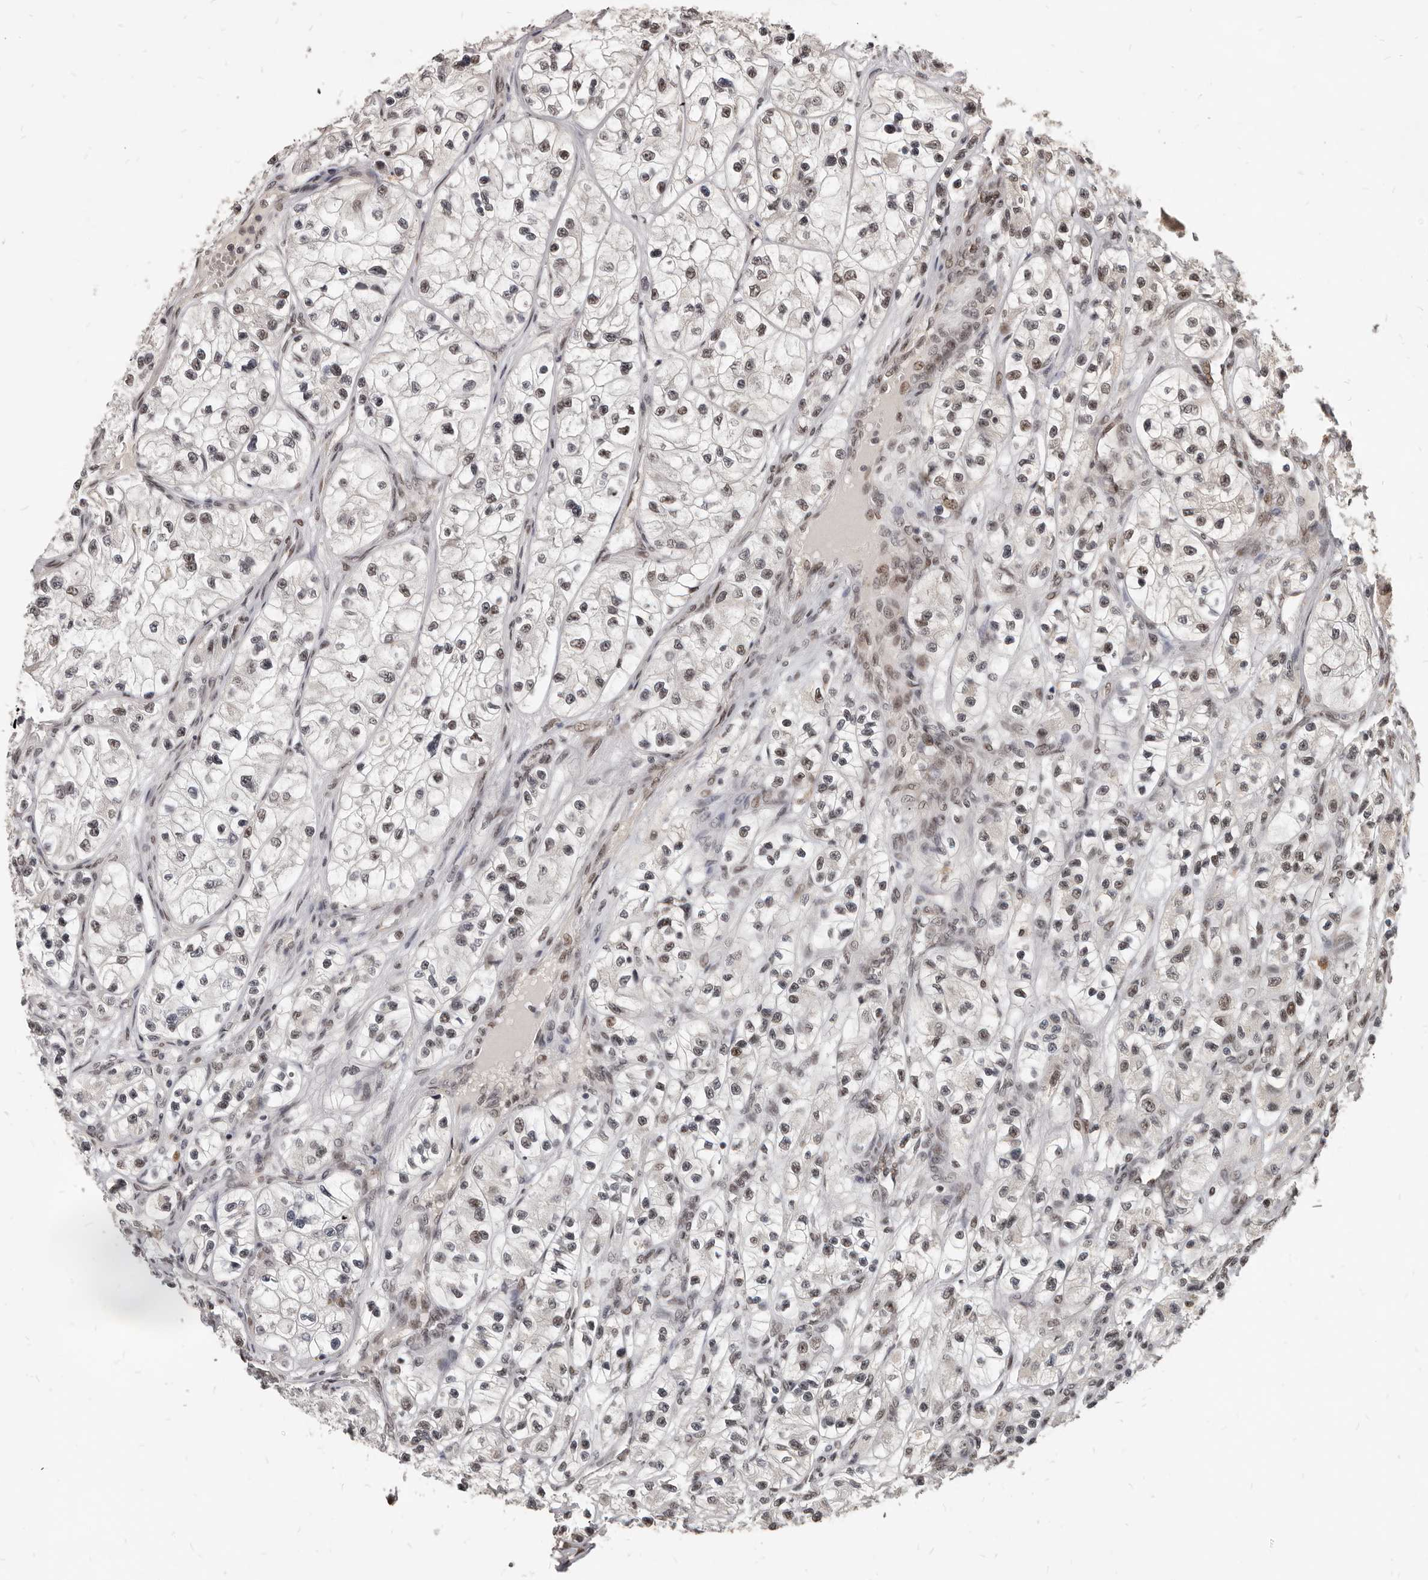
{"staining": {"intensity": "moderate", "quantity": "25%-75%", "location": "nuclear"}, "tissue": "renal cancer", "cell_type": "Tumor cells", "image_type": "cancer", "snomed": [{"axis": "morphology", "description": "Adenocarcinoma, NOS"}, {"axis": "topography", "description": "Kidney"}], "caption": "This image demonstrates renal cancer stained with immunohistochemistry to label a protein in brown. The nuclear of tumor cells show moderate positivity for the protein. Nuclei are counter-stained blue.", "gene": "ATF5", "patient": {"sex": "female", "age": 57}}